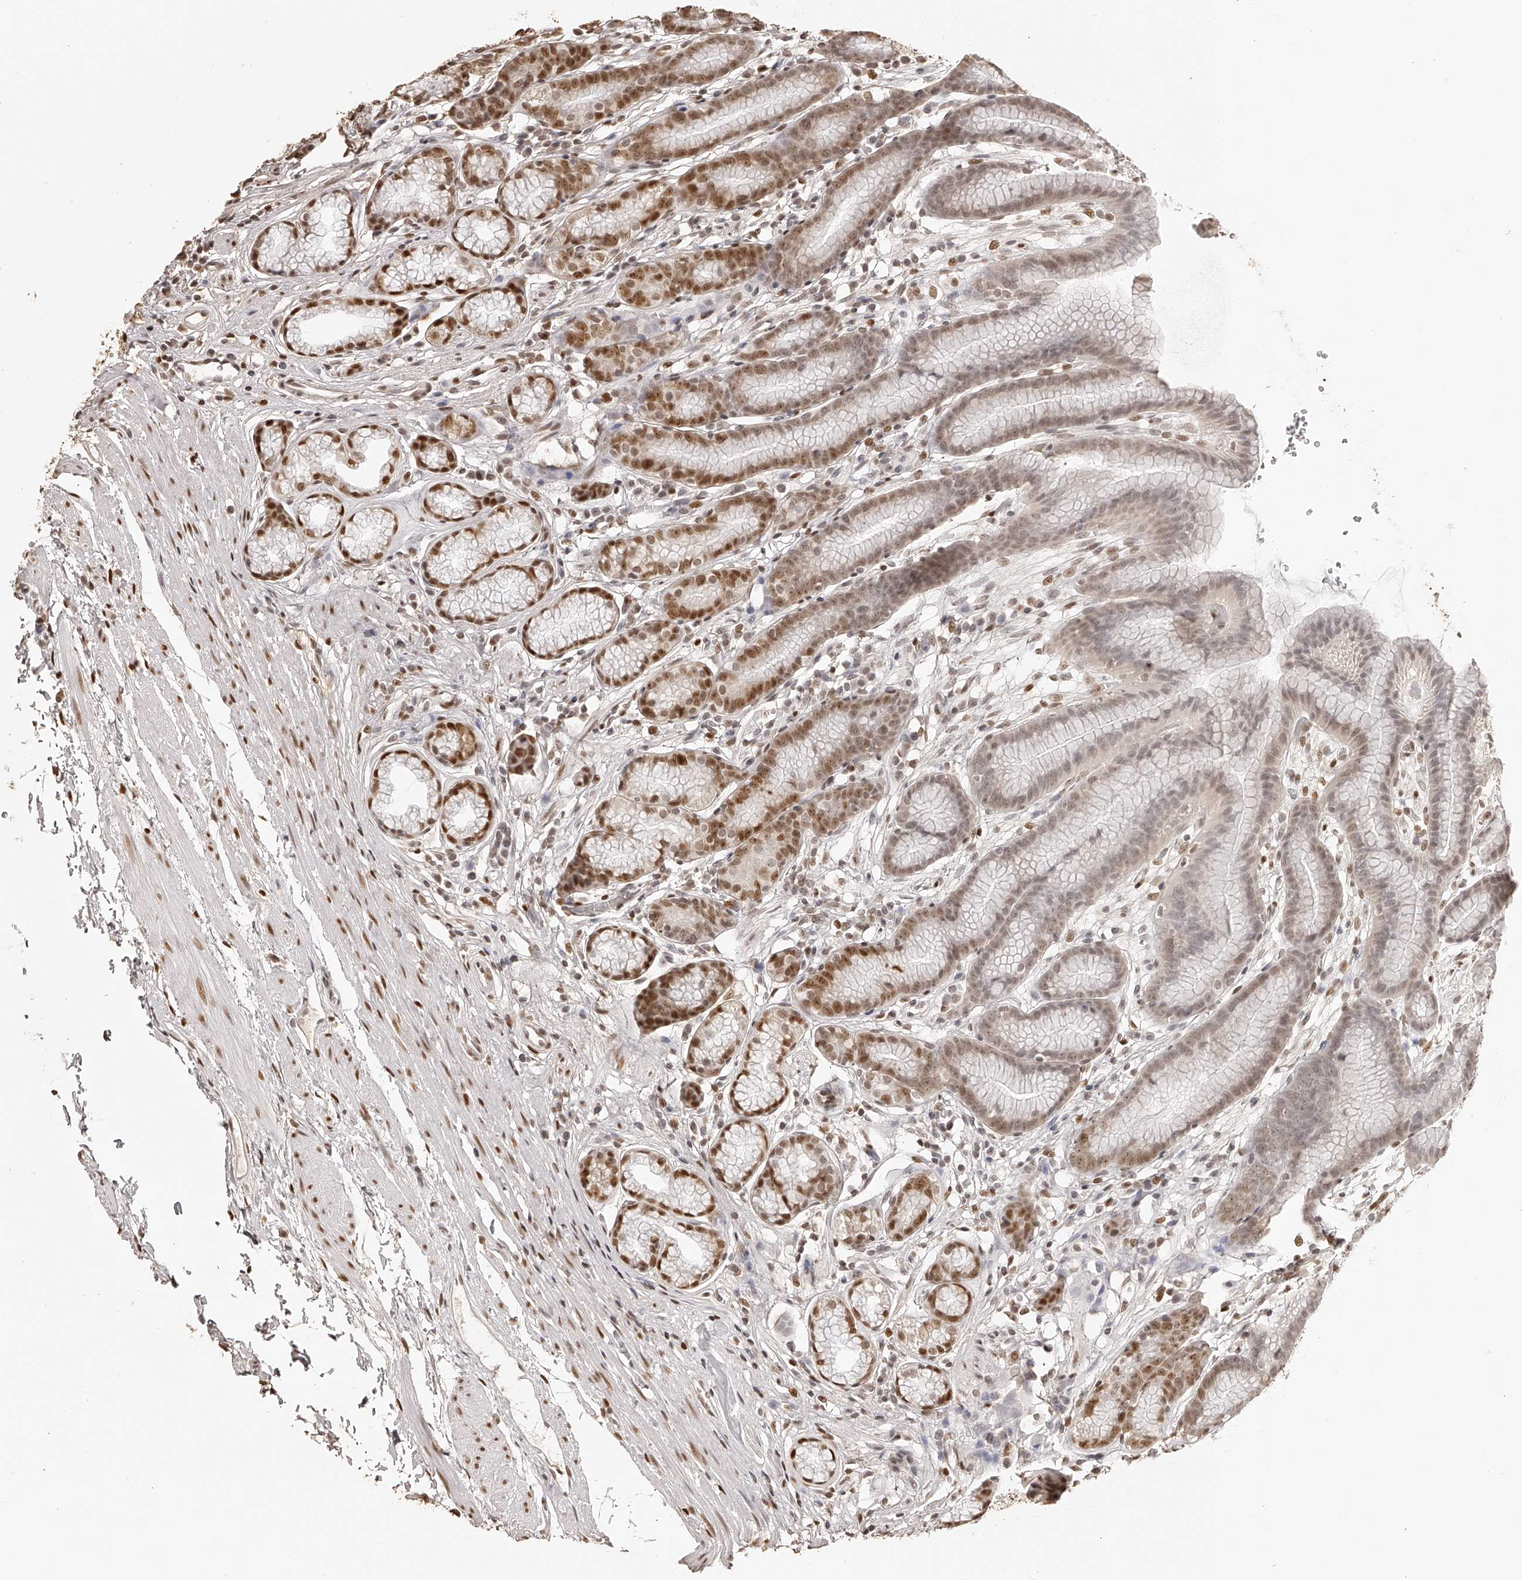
{"staining": {"intensity": "strong", "quantity": "25%-75%", "location": "nuclear"}, "tissue": "stomach", "cell_type": "Glandular cells", "image_type": "normal", "snomed": [{"axis": "morphology", "description": "Normal tissue, NOS"}, {"axis": "topography", "description": "Stomach"}], "caption": "Immunohistochemical staining of normal stomach exhibits strong nuclear protein staining in about 25%-75% of glandular cells. (brown staining indicates protein expression, while blue staining denotes nuclei).", "gene": "ZNF503", "patient": {"sex": "male", "age": 42}}